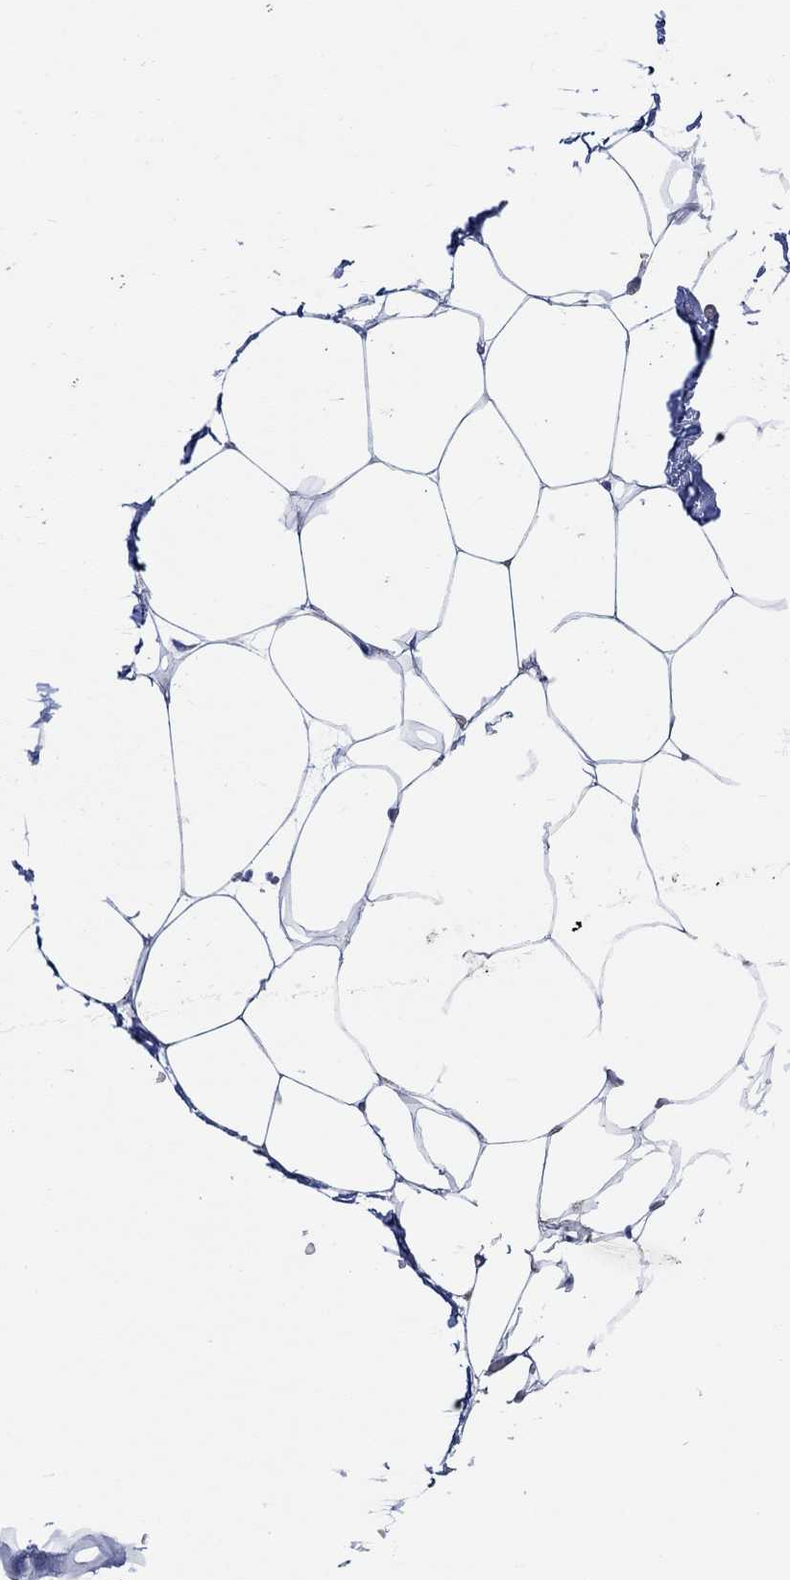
{"staining": {"intensity": "negative", "quantity": "none", "location": "none"}, "tissue": "adipose tissue", "cell_type": "Adipocytes", "image_type": "normal", "snomed": [{"axis": "morphology", "description": "Normal tissue, NOS"}, {"axis": "topography", "description": "Adipose tissue"}], "caption": "Immunohistochemistry of unremarkable human adipose tissue displays no staining in adipocytes.", "gene": "CPM", "patient": {"sex": "male", "age": 57}}